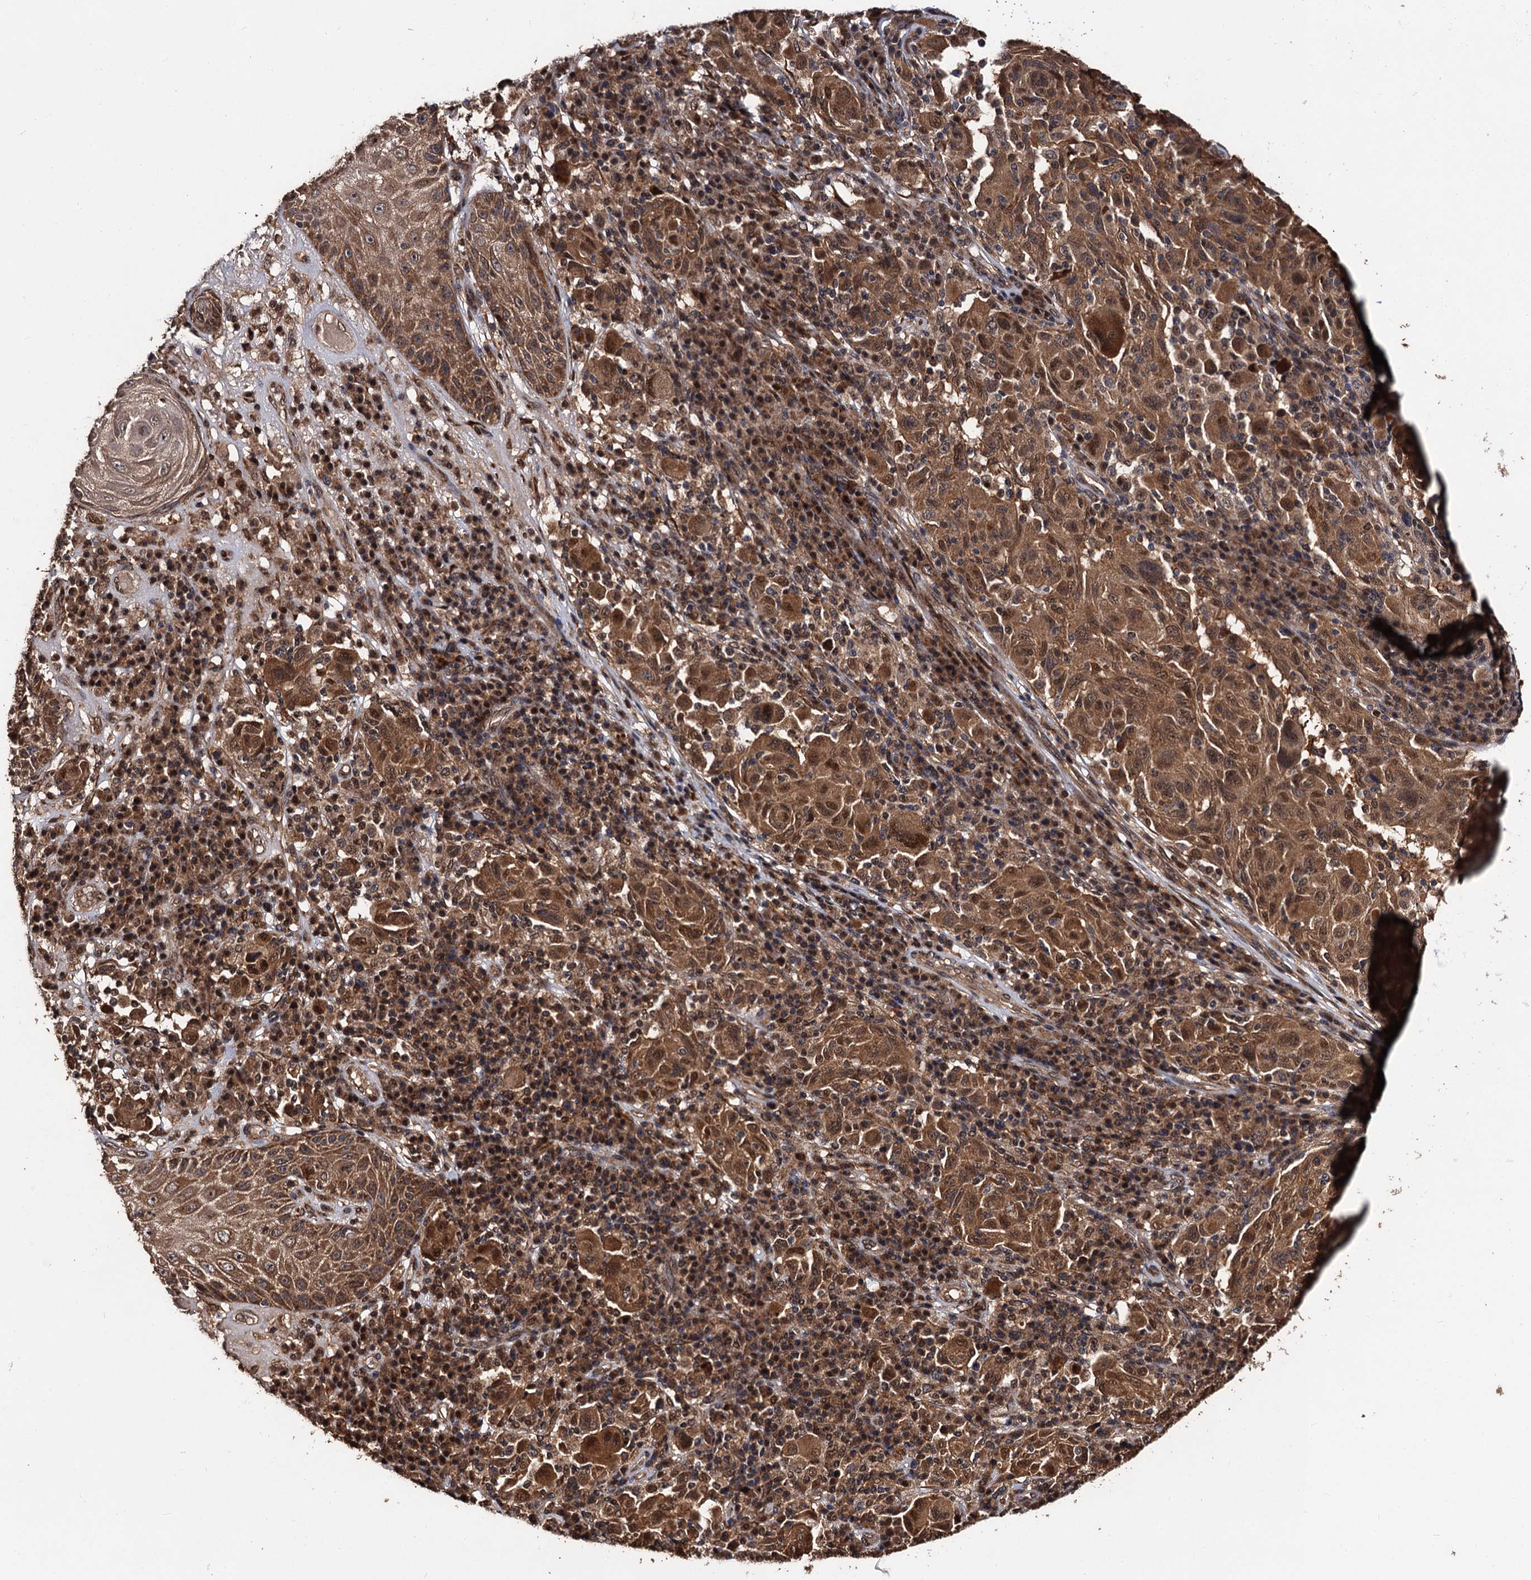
{"staining": {"intensity": "moderate", "quantity": ">75%", "location": "cytoplasmic/membranous"}, "tissue": "melanoma", "cell_type": "Tumor cells", "image_type": "cancer", "snomed": [{"axis": "morphology", "description": "Malignant melanoma, NOS"}, {"axis": "topography", "description": "Skin"}], "caption": "Protein expression analysis of melanoma demonstrates moderate cytoplasmic/membranous staining in approximately >75% of tumor cells.", "gene": "MIER2", "patient": {"sex": "male", "age": 53}}